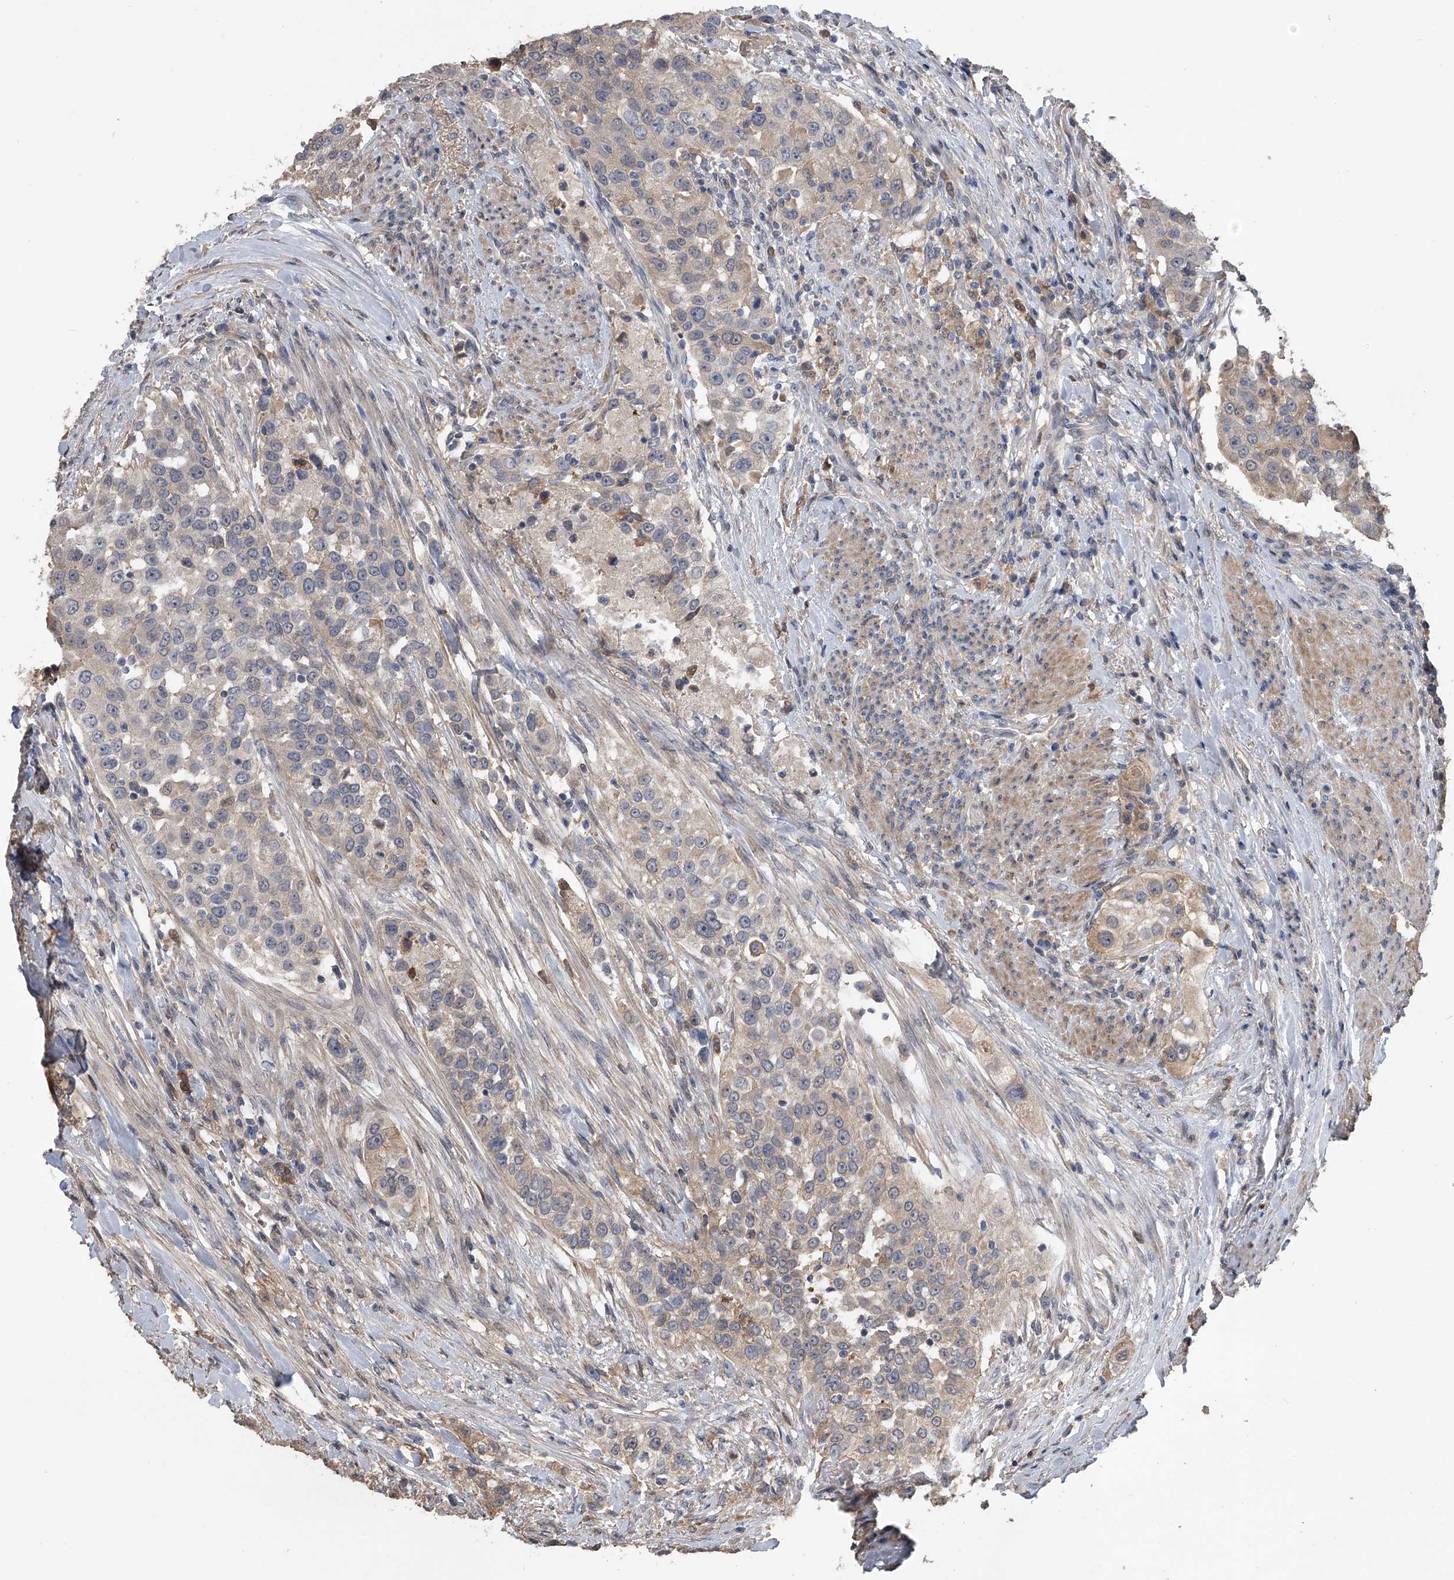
{"staining": {"intensity": "weak", "quantity": "<25%", "location": "cytoplasmic/membranous"}, "tissue": "urothelial cancer", "cell_type": "Tumor cells", "image_type": "cancer", "snomed": [{"axis": "morphology", "description": "Urothelial carcinoma, High grade"}, {"axis": "topography", "description": "Urinary bladder"}], "caption": "Tumor cells show no significant staining in urothelial carcinoma (high-grade). The staining is performed using DAB (3,3'-diaminobenzidine) brown chromogen with nuclei counter-stained in using hematoxylin.", "gene": "DOCK9", "patient": {"sex": "female", "age": 80}}